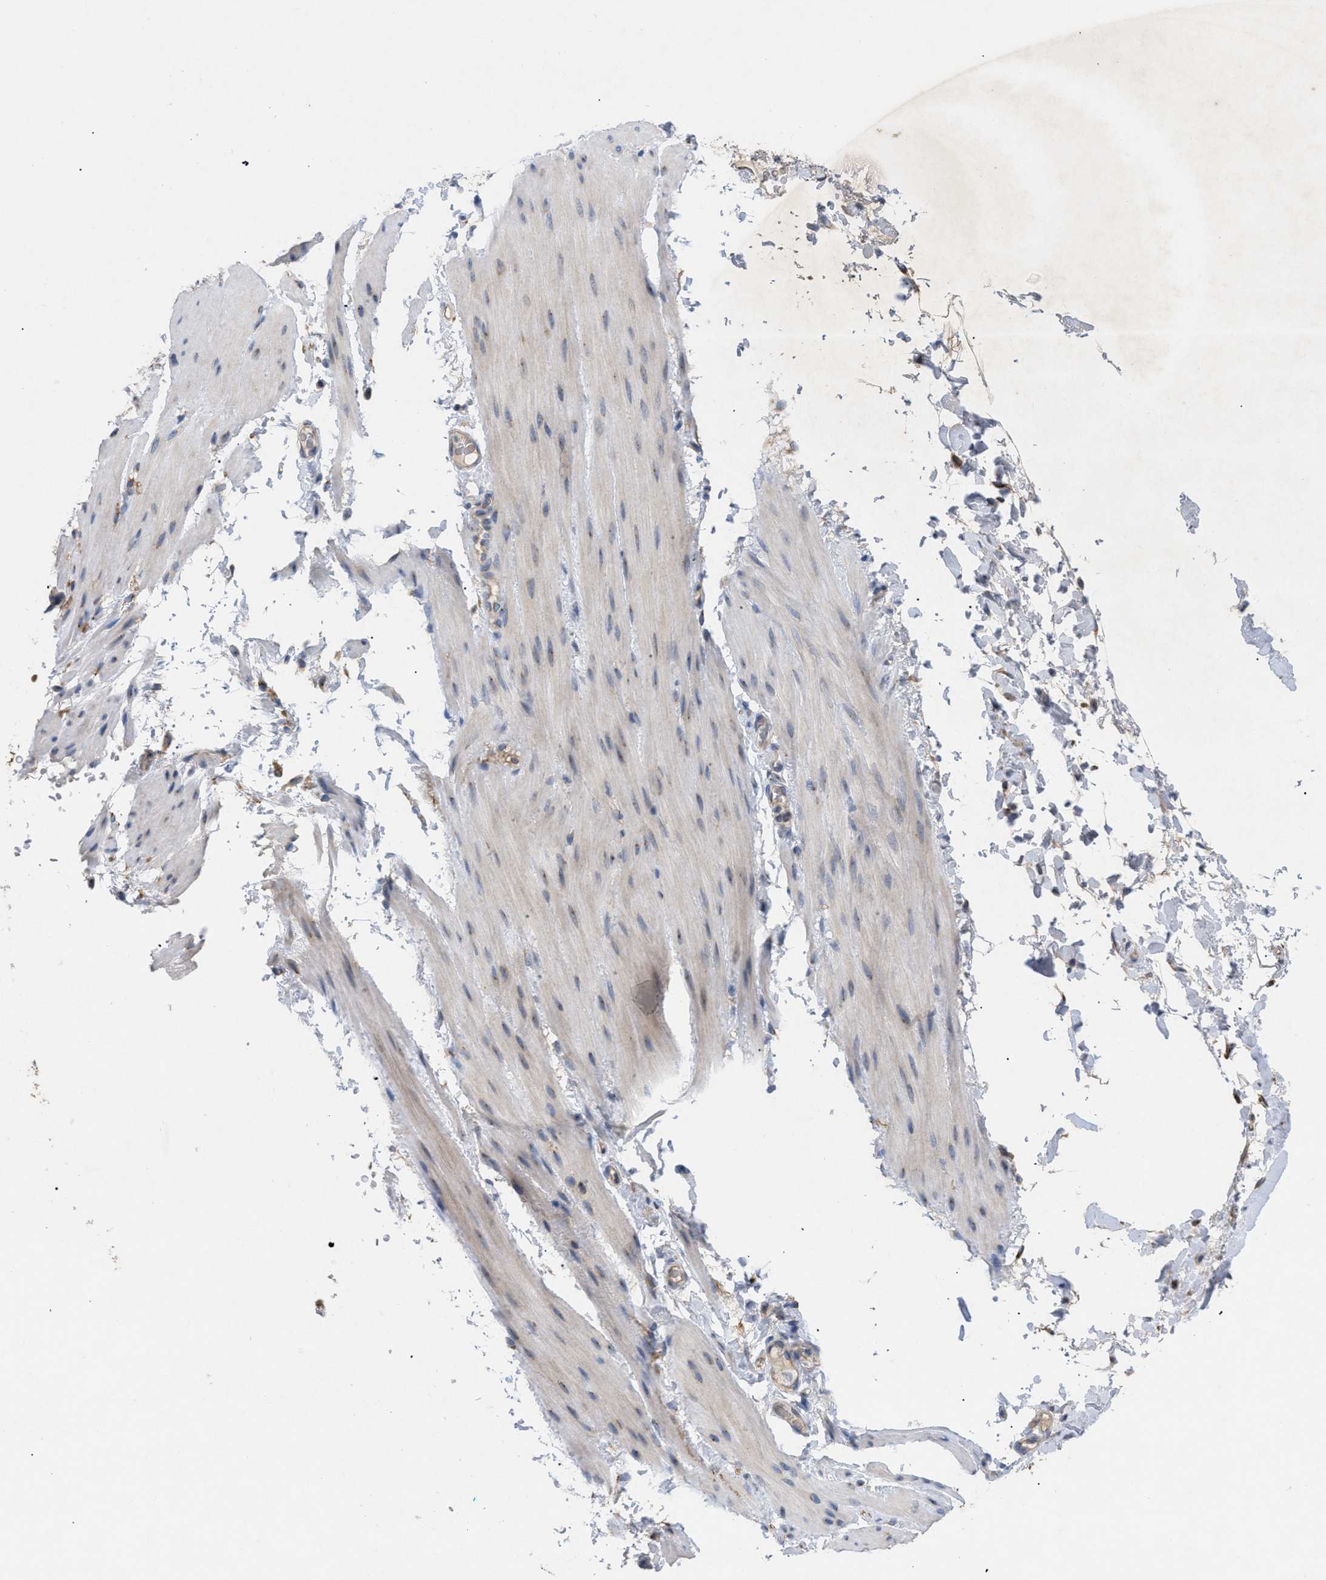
{"staining": {"intensity": "weak", "quantity": "25%-75%", "location": "cytoplasmic/membranous"}, "tissue": "smooth muscle", "cell_type": "Smooth muscle cells", "image_type": "normal", "snomed": [{"axis": "morphology", "description": "Normal tissue, NOS"}, {"axis": "topography", "description": "Smooth muscle"}, {"axis": "topography", "description": "Colon"}], "caption": "Immunohistochemical staining of normal human smooth muscle displays 25%-75% levels of weak cytoplasmic/membranous protein positivity in approximately 25%-75% of smooth muscle cells.", "gene": "SLC50A1", "patient": {"sex": "male", "age": 67}}